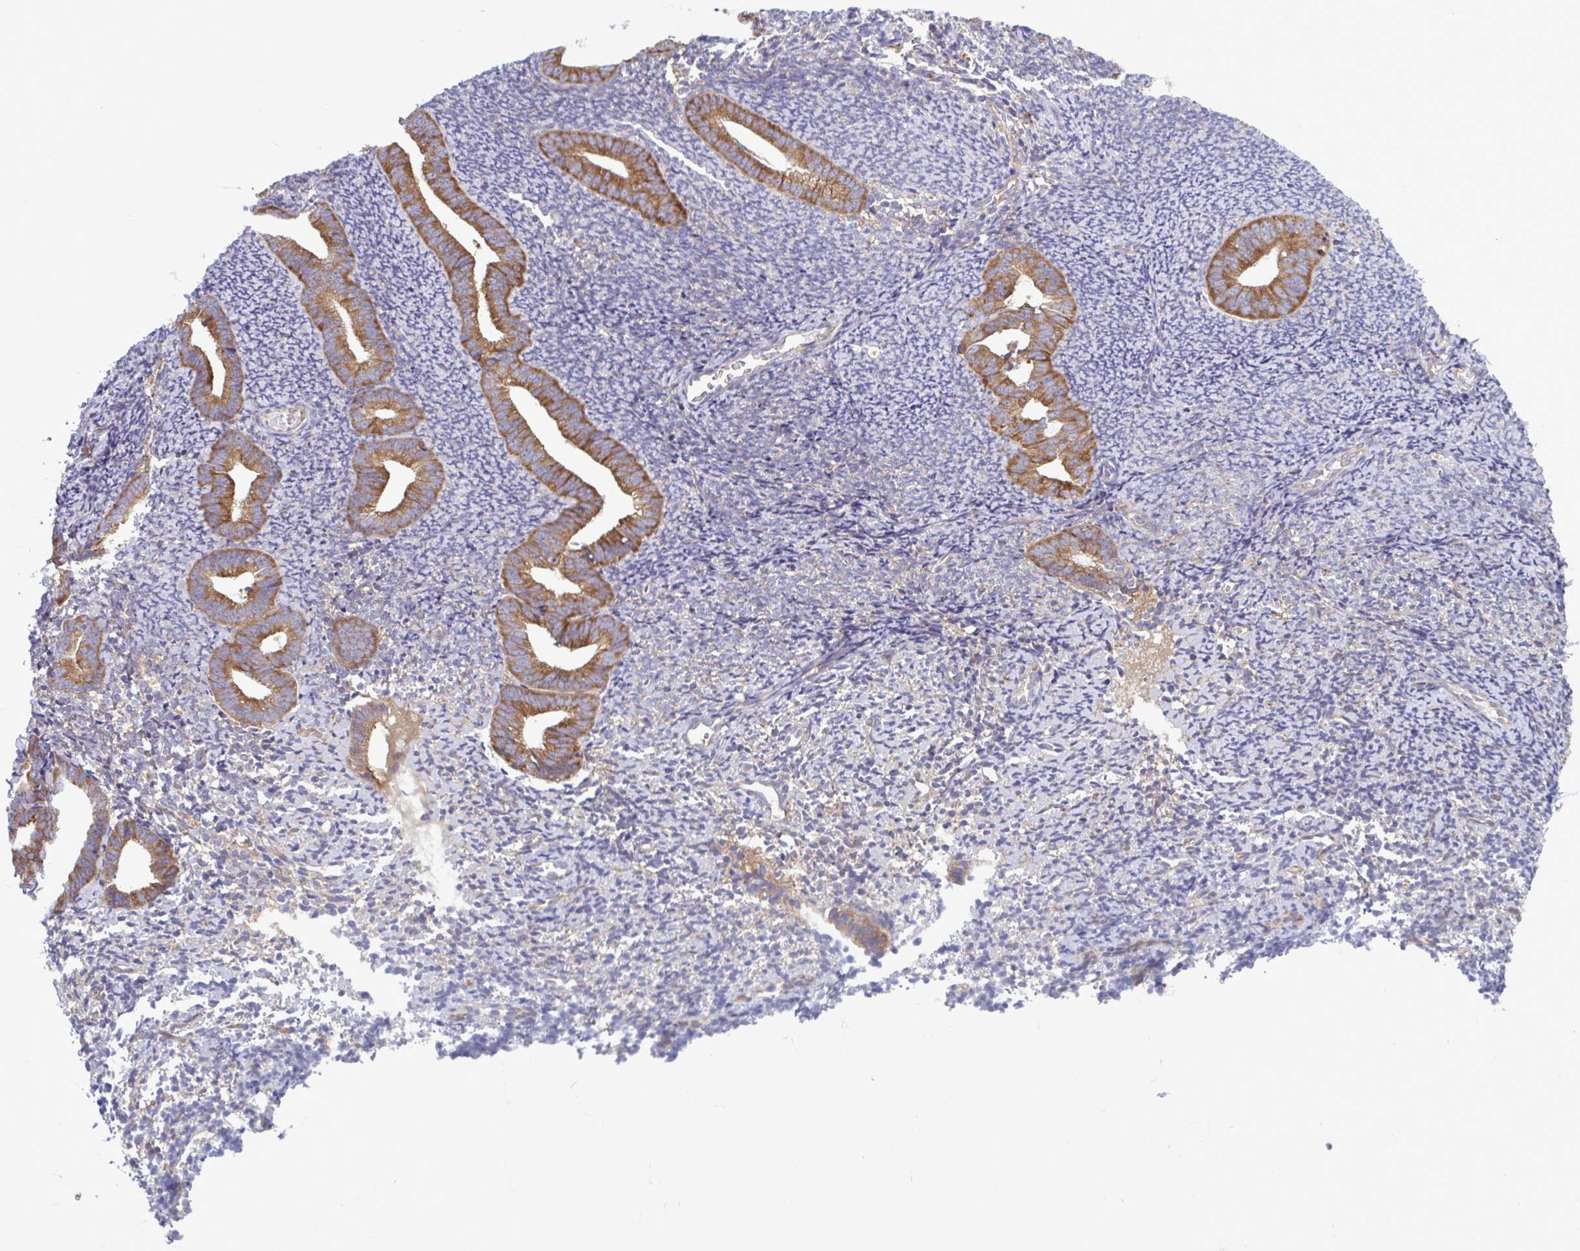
{"staining": {"intensity": "moderate", "quantity": "25%-75%", "location": "cytoplasmic/membranous"}, "tissue": "endometrium", "cell_type": "Cells in endometrial stroma", "image_type": "normal", "snomed": [{"axis": "morphology", "description": "Normal tissue, NOS"}, {"axis": "topography", "description": "Endometrium"}], "caption": "A histopathology image of human endometrium stained for a protein exhibits moderate cytoplasmic/membranous brown staining in cells in endometrial stroma. The staining was performed using DAB, with brown indicating positive protein expression. Nuclei are stained blue with hematoxylin.", "gene": "RPS16", "patient": {"sex": "female", "age": 39}}